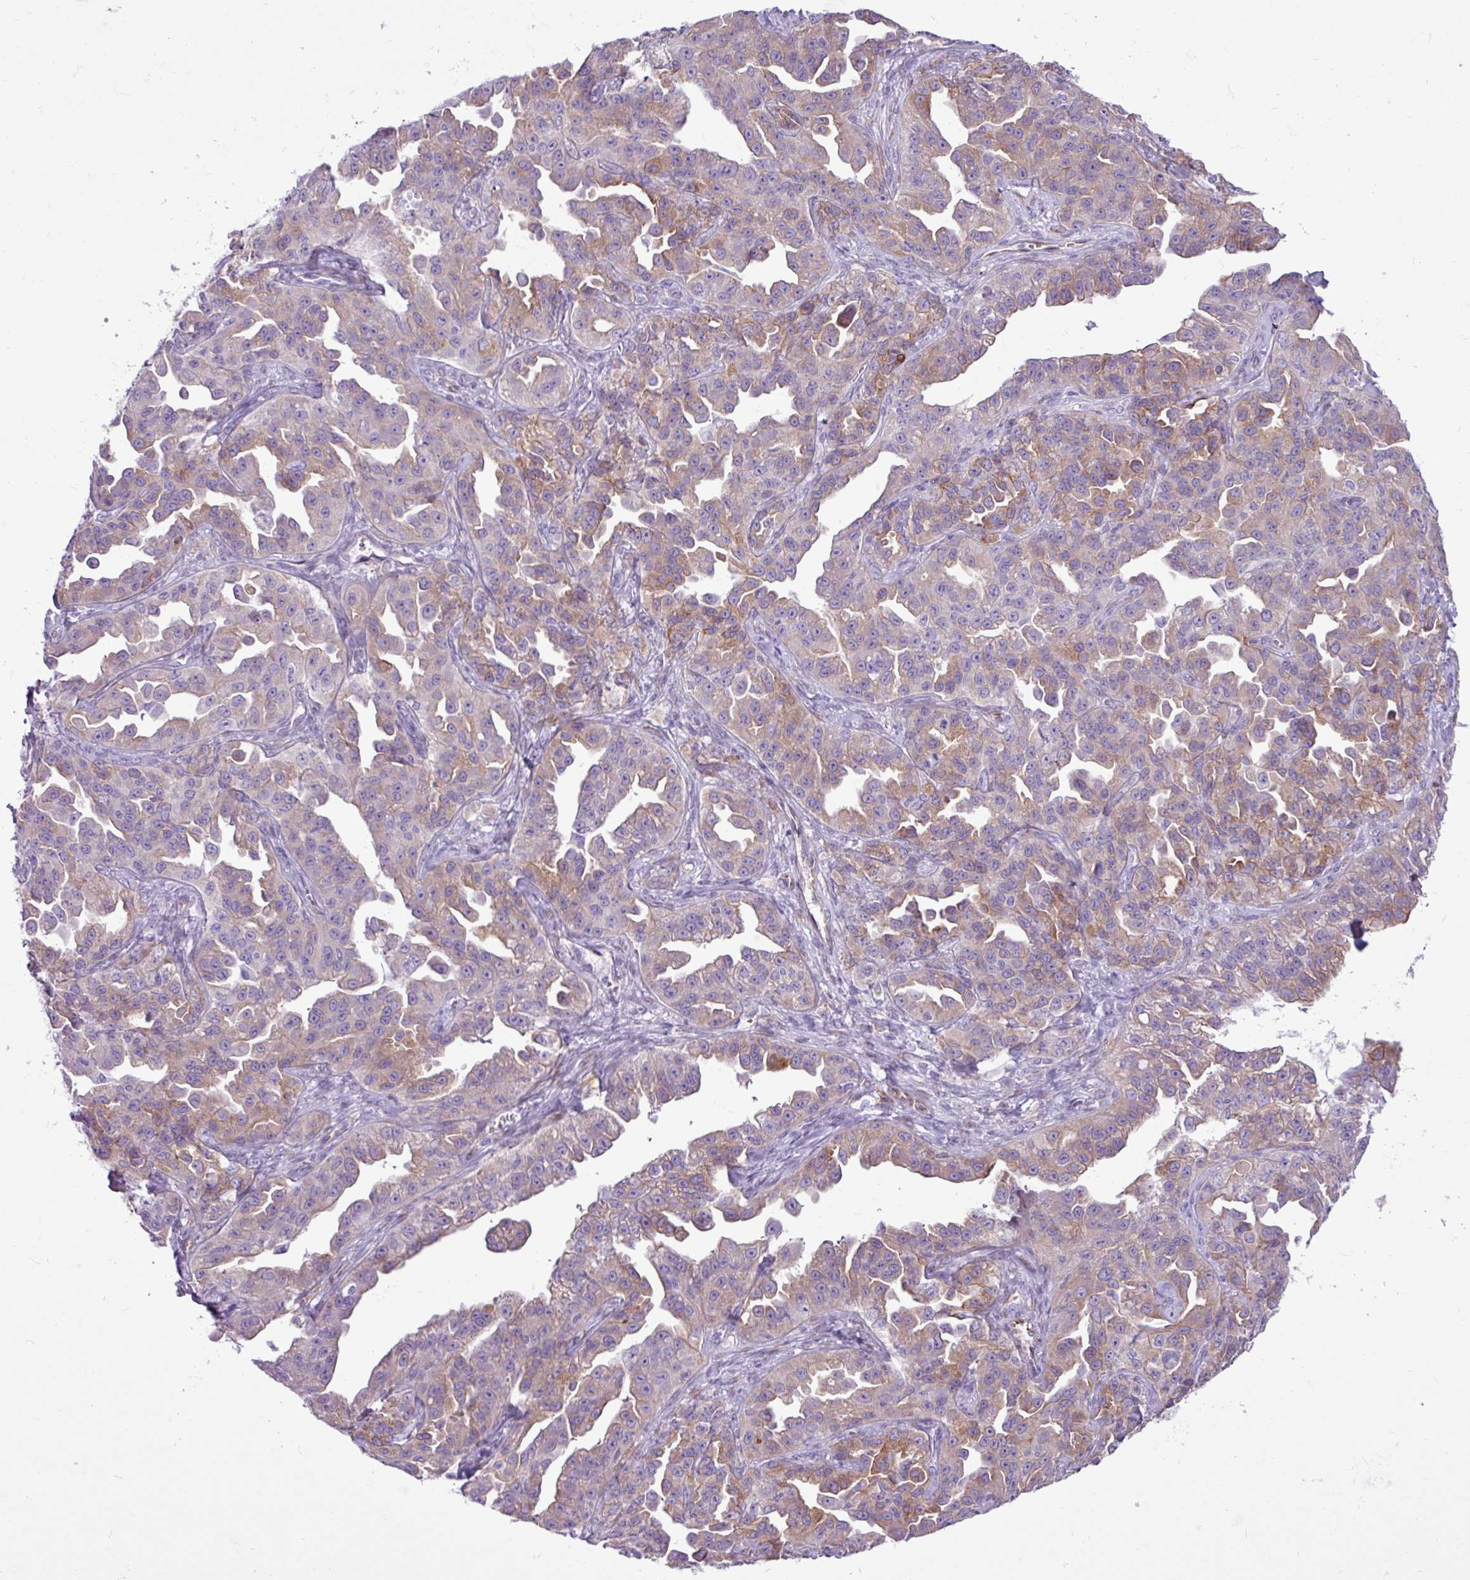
{"staining": {"intensity": "moderate", "quantity": "25%-75%", "location": "cytoplasmic/membranous"}, "tissue": "ovarian cancer", "cell_type": "Tumor cells", "image_type": "cancer", "snomed": [{"axis": "morphology", "description": "Cystadenocarcinoma, serous, NOS"}, {"axis": "topography", "description": "Ovary"}], "caption": "Immunohistochemistry (IHC) photomicrograph of neoplastic tissue: human ovarian cancer (serous cystadenocarcinoma) stained using immunohistochemistry demonstrates medium levels of moderate protein expression localized specifically in the cytoplasmic/membranous of tumor cells, appearing as a cytoplasmic/membranous brown color.", "gene": "SLC38A1", "patient": {"sex": "female", "age": 75}}